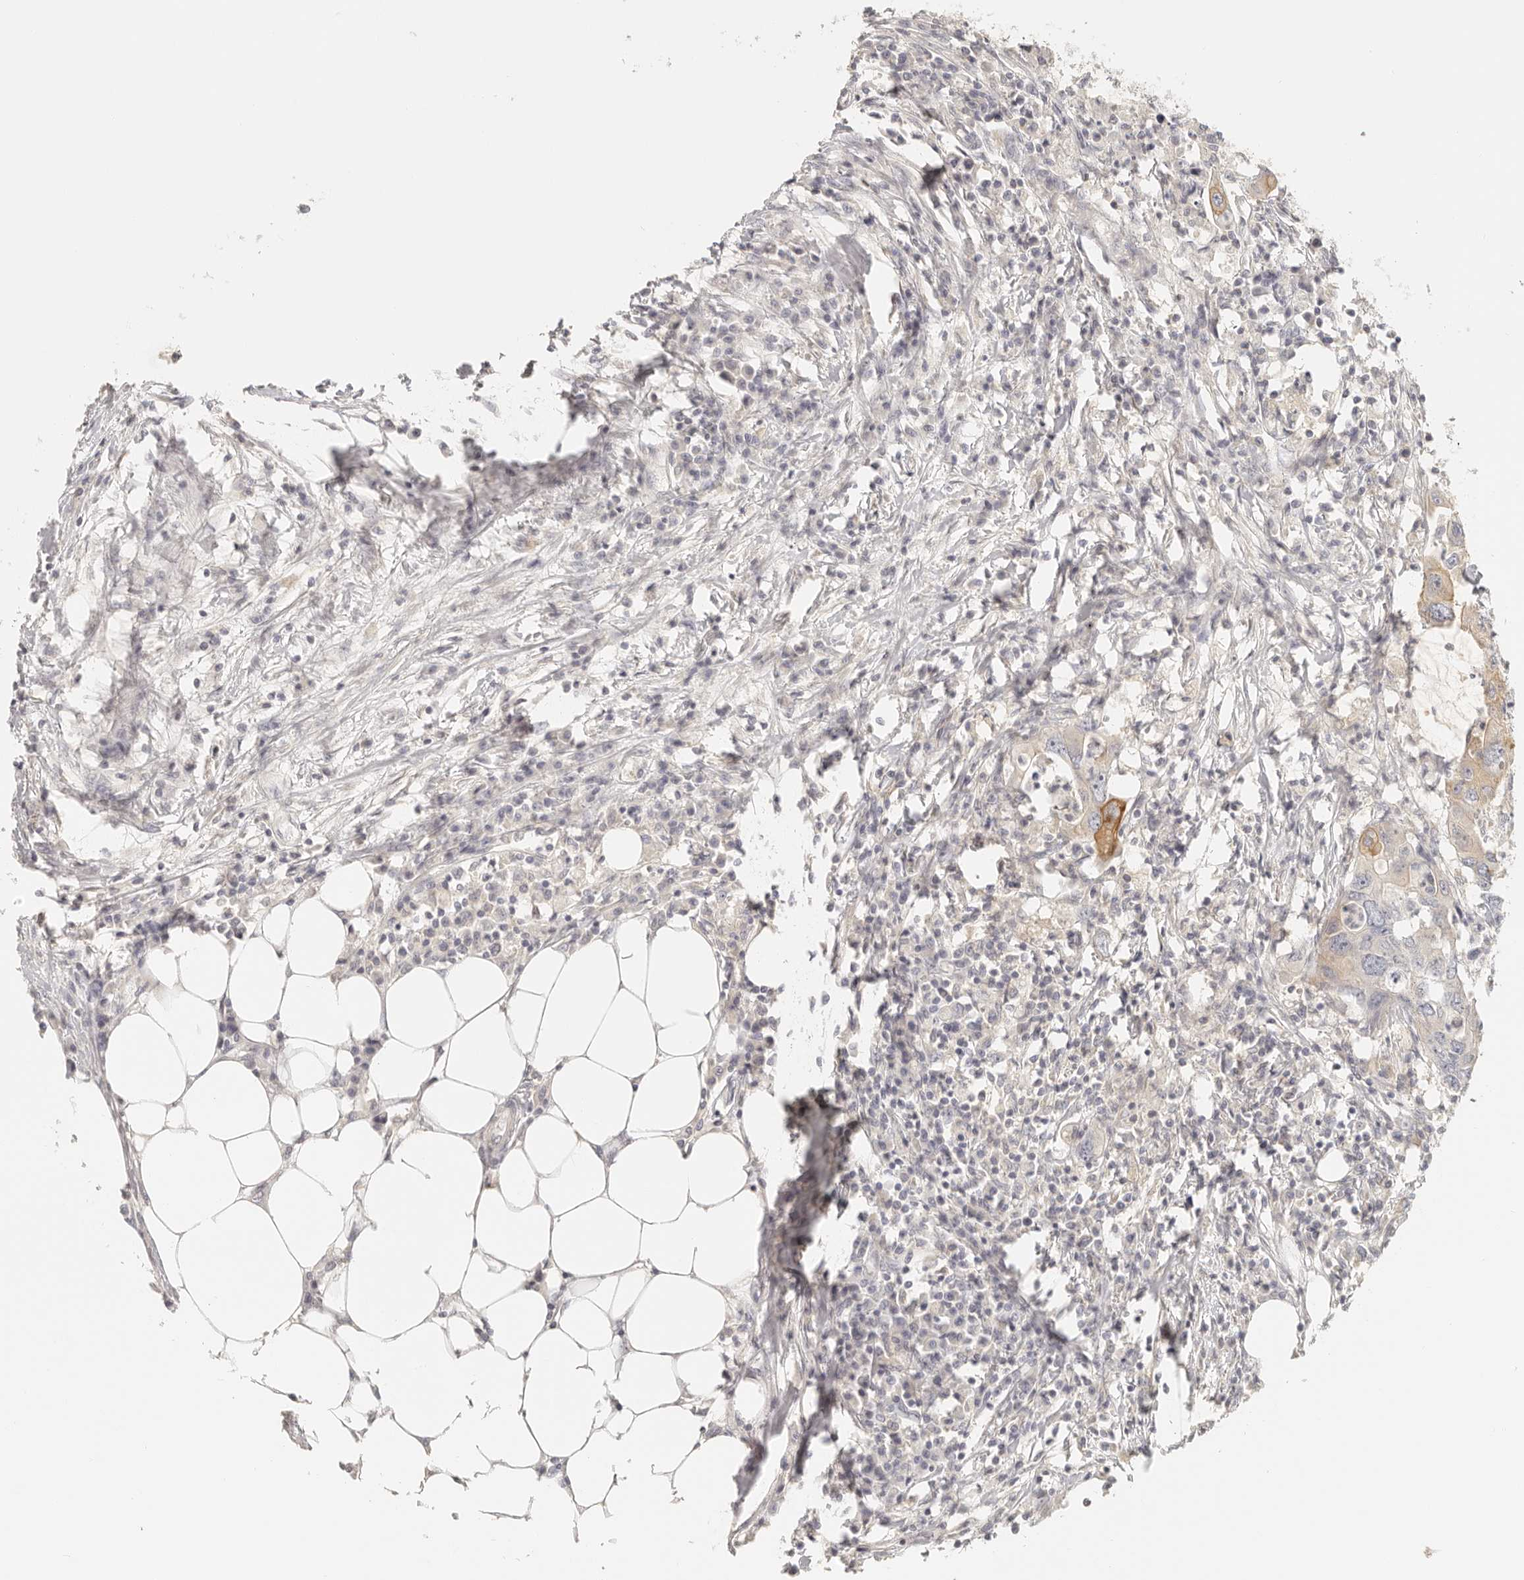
{"staining": {"intensity": "moderate", "quantity": "<25%", "location": "cytoplasmic/membranous"}, "tissue": "colorectal cancer", "cell_type": "Tumor cells", "image_type": "cancer", "snomed": [{"axis": "morphology", "description": "Adenocarcinoma, NOS"}, {"axis": "topography", "description": "Colon"}], "caption": "High-power microscopy captured an immunohistochemistry photomicrograph of colorectal cancer (adenocarcinoma), revealing moderate cytoplasmic/membranous positivity in about <25% of tumor cells.", "gene": "ANXA9", "patient": {"sex": "male", "age": 71}}